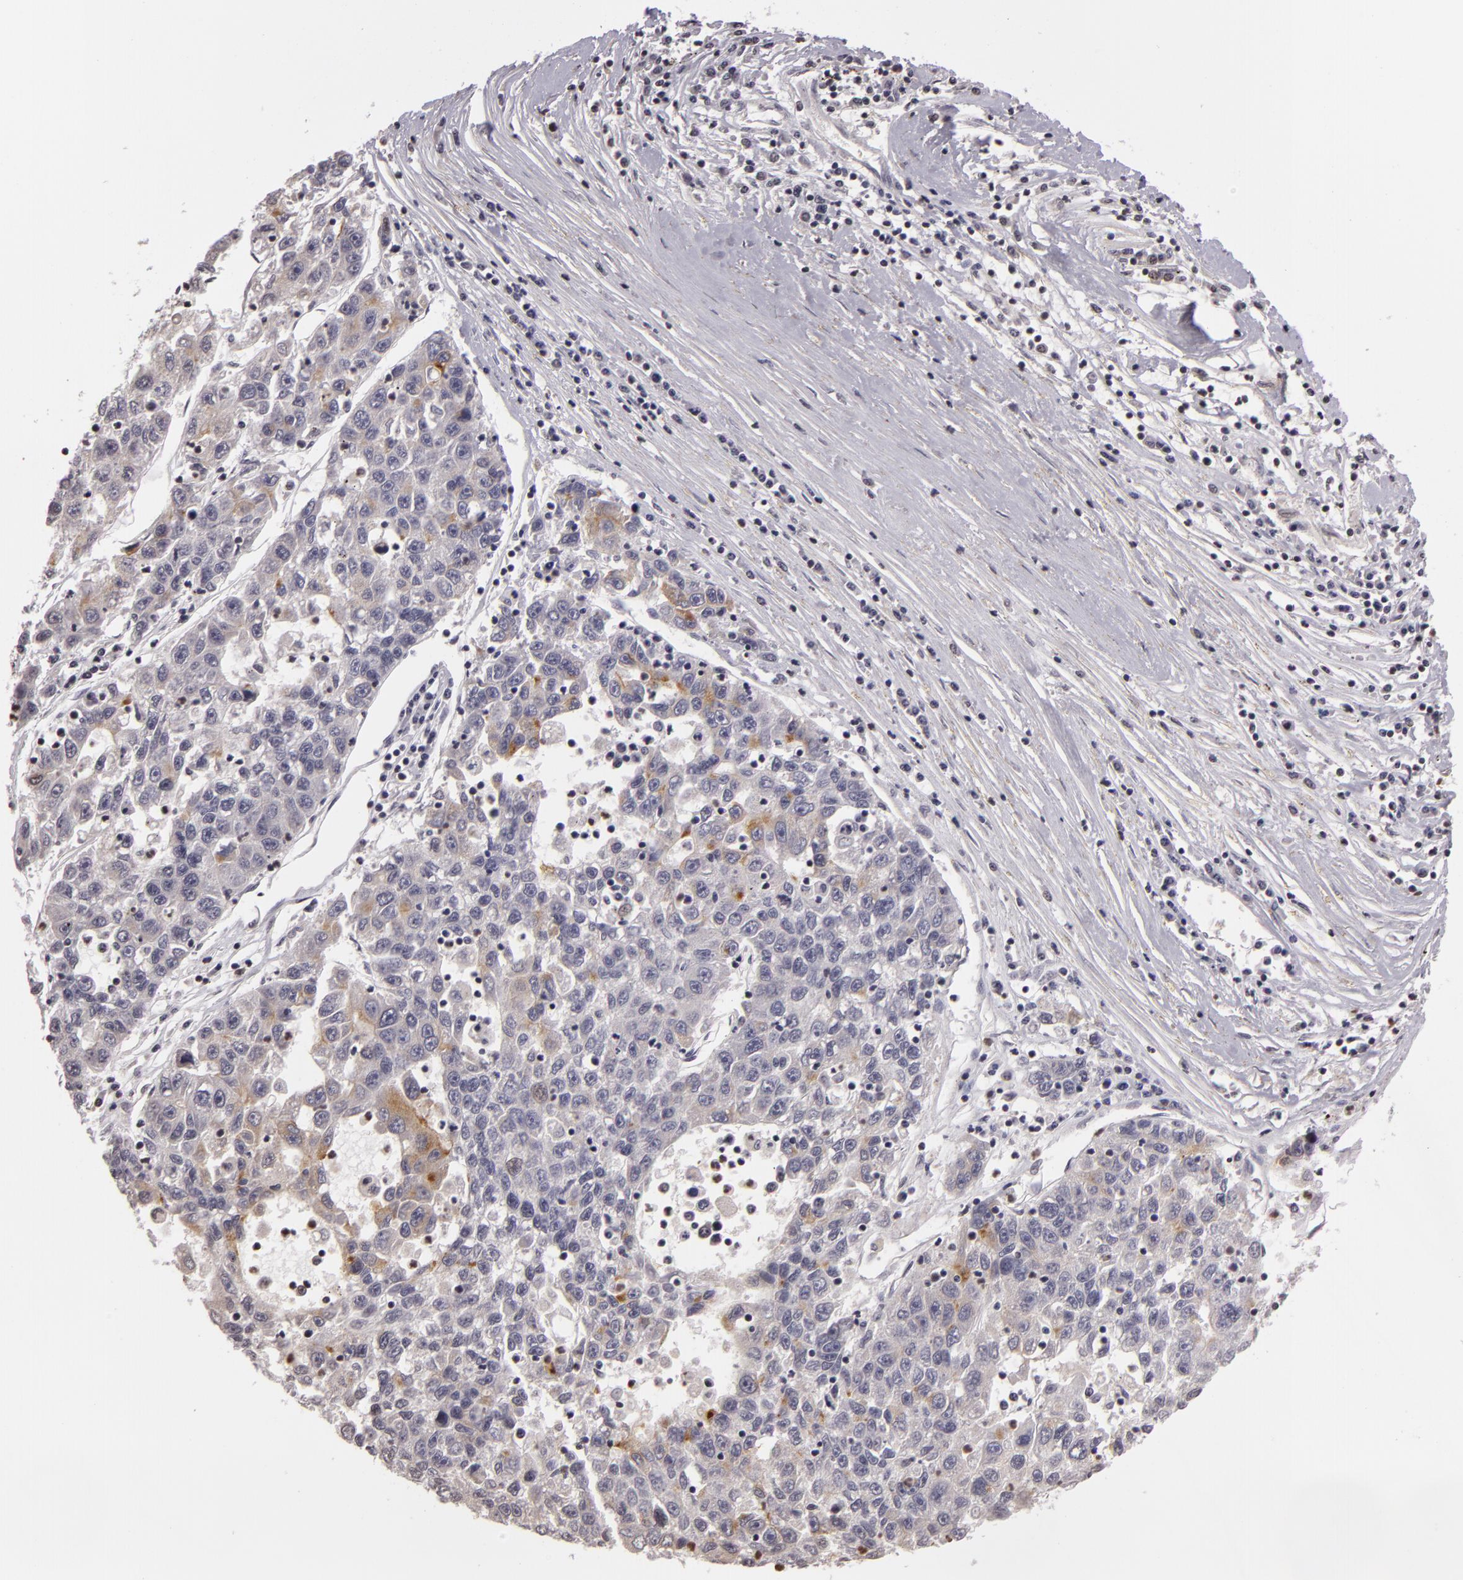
{"staining": {"intensity": "weak", "quantity": "25%-75%", "location": "cytoplasmic/membranous"}, "tissue": "liver cancer", "cell_type": "Tumor cells", "image_type": "cancer", "snomed": [{"axis": "morphology", "description": "Carcinoma, Hepatocellular, NOS"}, {"axis": "topography", "description": "Liver"}], "caption": "Tumor cells reveal weak cytoplasmic/membranous positivity in approximately 25%-75% of cells in liver cancer. The staining was performed using DAB (3,3'-diaminobenzidine) to visualize the protein expression in brown, while the nuclei were stained in blue with hematoxylin (Magnification: 20x).", "gene": "MUC1", "patient": {"sex": "male", "age": 49}}